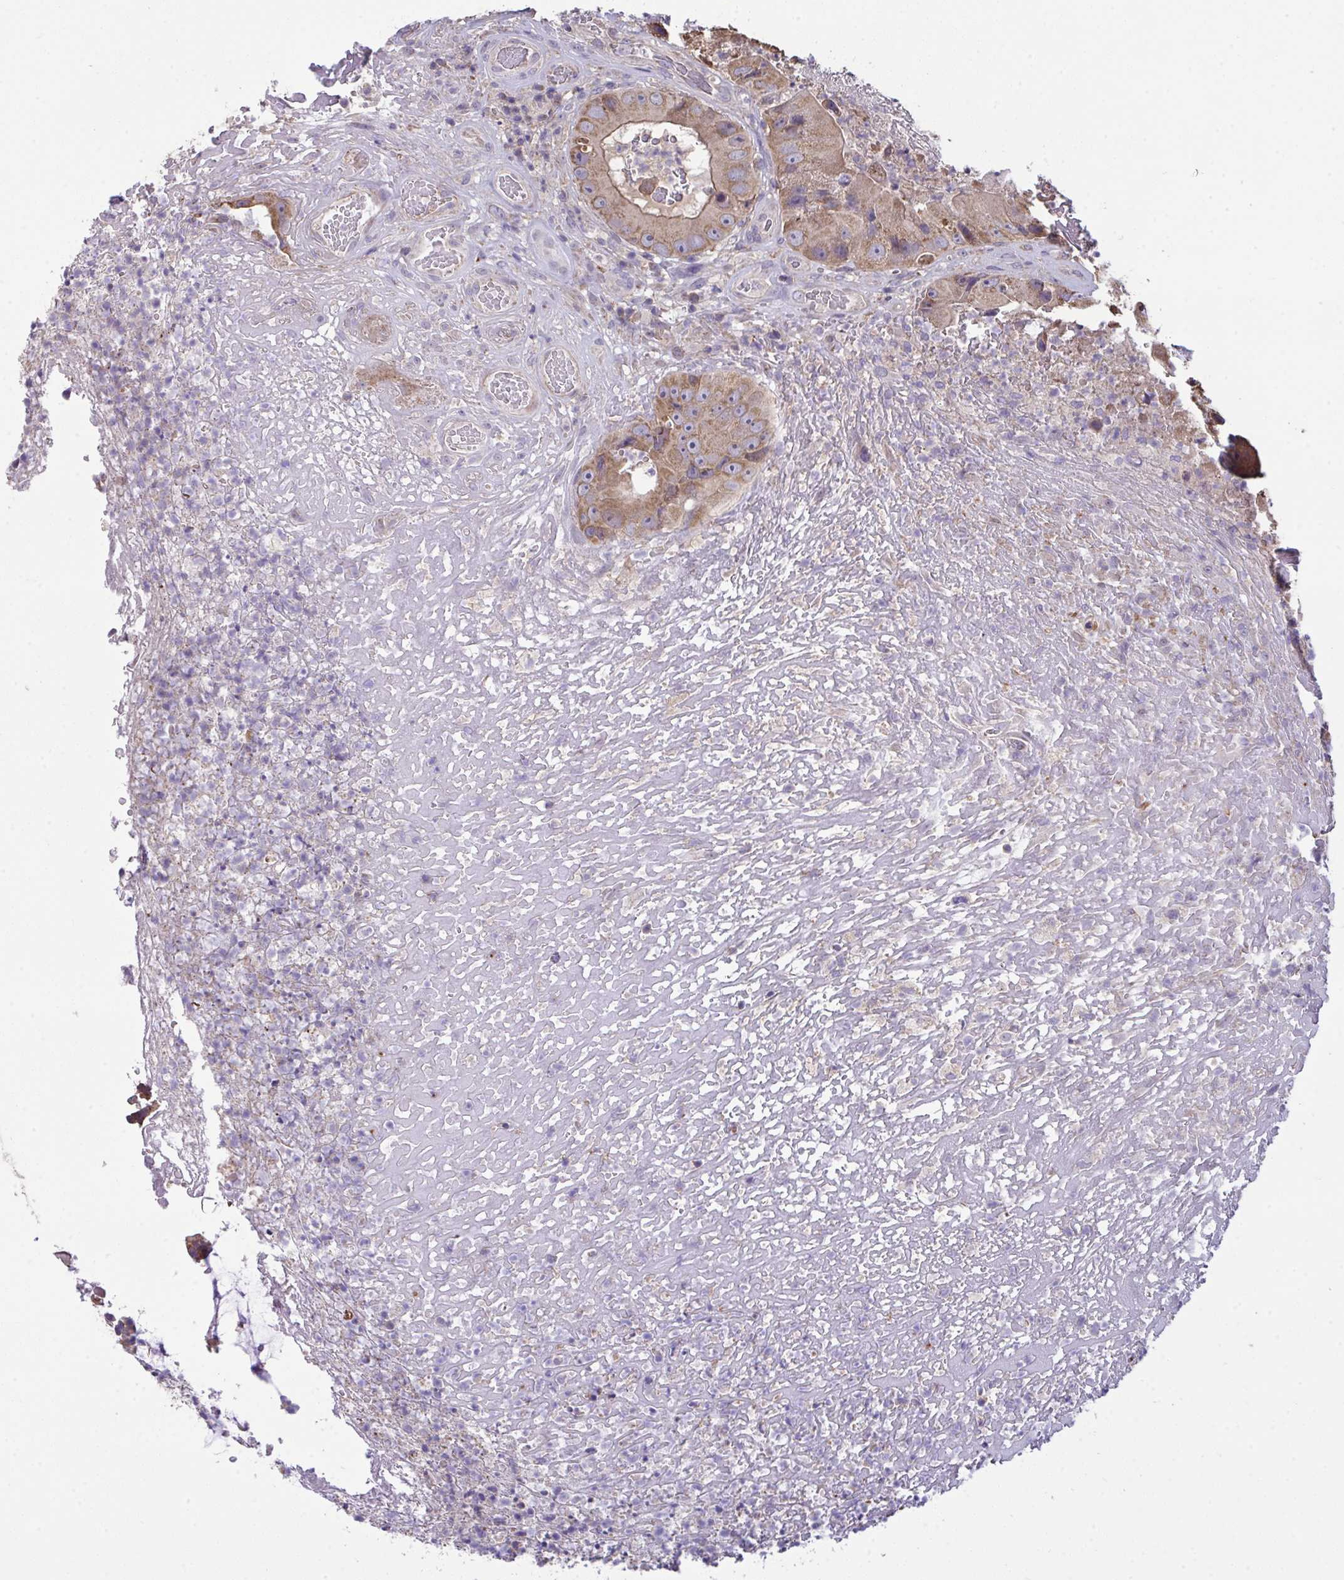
{"staining": {"intensity": "weak", "quantity": "25%-75%", "location": "cytoplasmic/membranous"}, "tissue": "colorectal cancer", "cell_type": "Tumor cells", "image_type": "cancer", "snomed": [{"axis": "morphology", "description": "Adenocarcinoma, NOS"}, {"axis": "topography", "description": "Colon"}], "caption": "Immunohistochemistry image of colorectal adenocarcinoma stained for a protein (brown), which reveals low levels of weak cytoplasmic/membranous expression in about 25%-75% of tumor cells.", "gene": "PPM1H", "patient": {"sex": "female", "age": 86}}